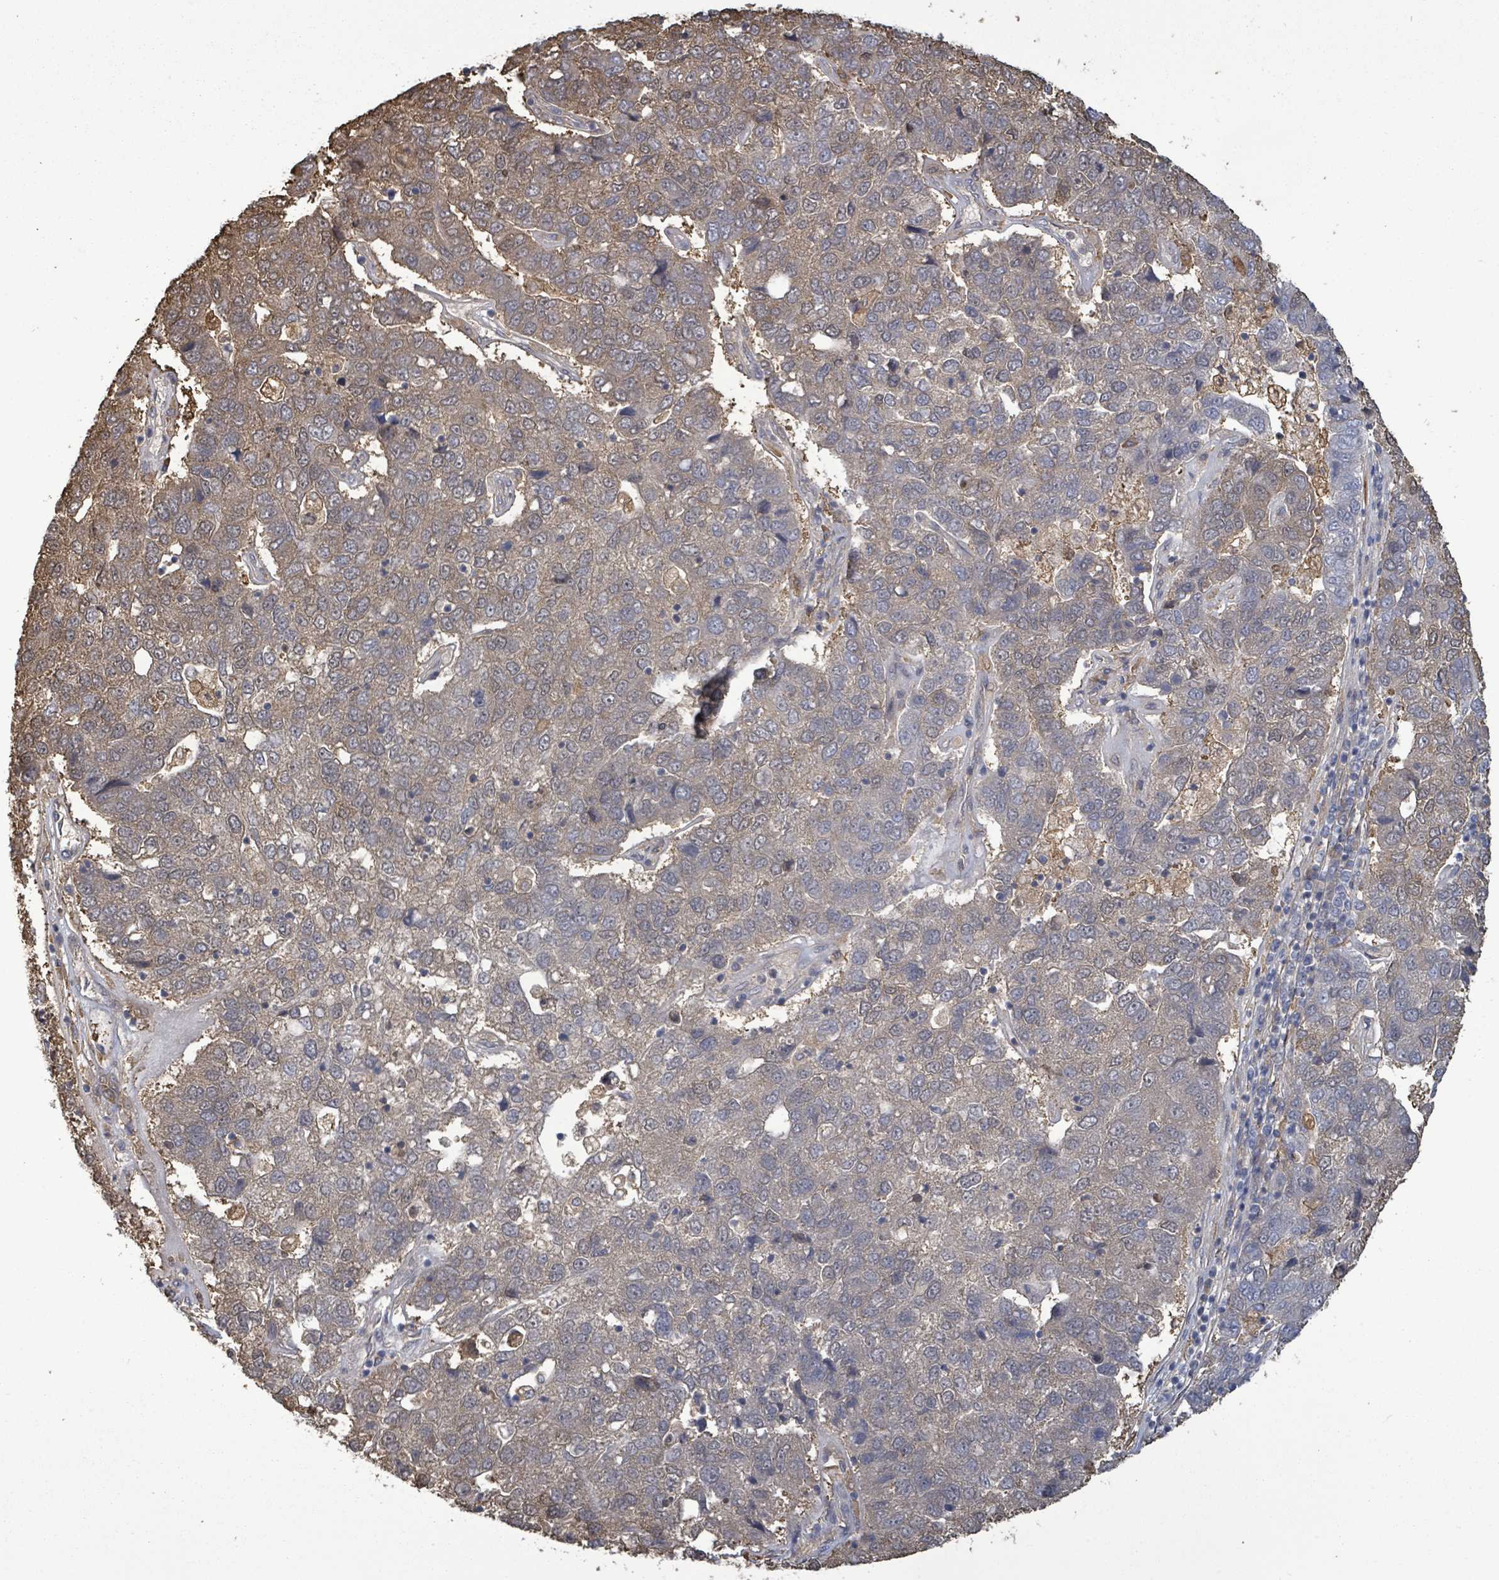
{"staining": {"intensity": "moderate", "quantity": "<25%", "location": "cytoplasmic/membranous"}, "tissue": "pancreatic cancer", "cell_type": "Tumor cells", "image_type": "cancer", "snomed": [{"axis": "morphology", "description": "Adenocarcinoma, NOS"}, {"axis": "topography", "description": "Pancreas"}], "caption": "Pancreatic adenocarcinoma stained for a protein exhibits moderate cytoplasmic/membranous positivity in tumor cells. (DAB = brown stain, brightfield microscopy at high magnification).", "gene": "MAP3K6", "patient": {"sex": "female", "age": 61}}